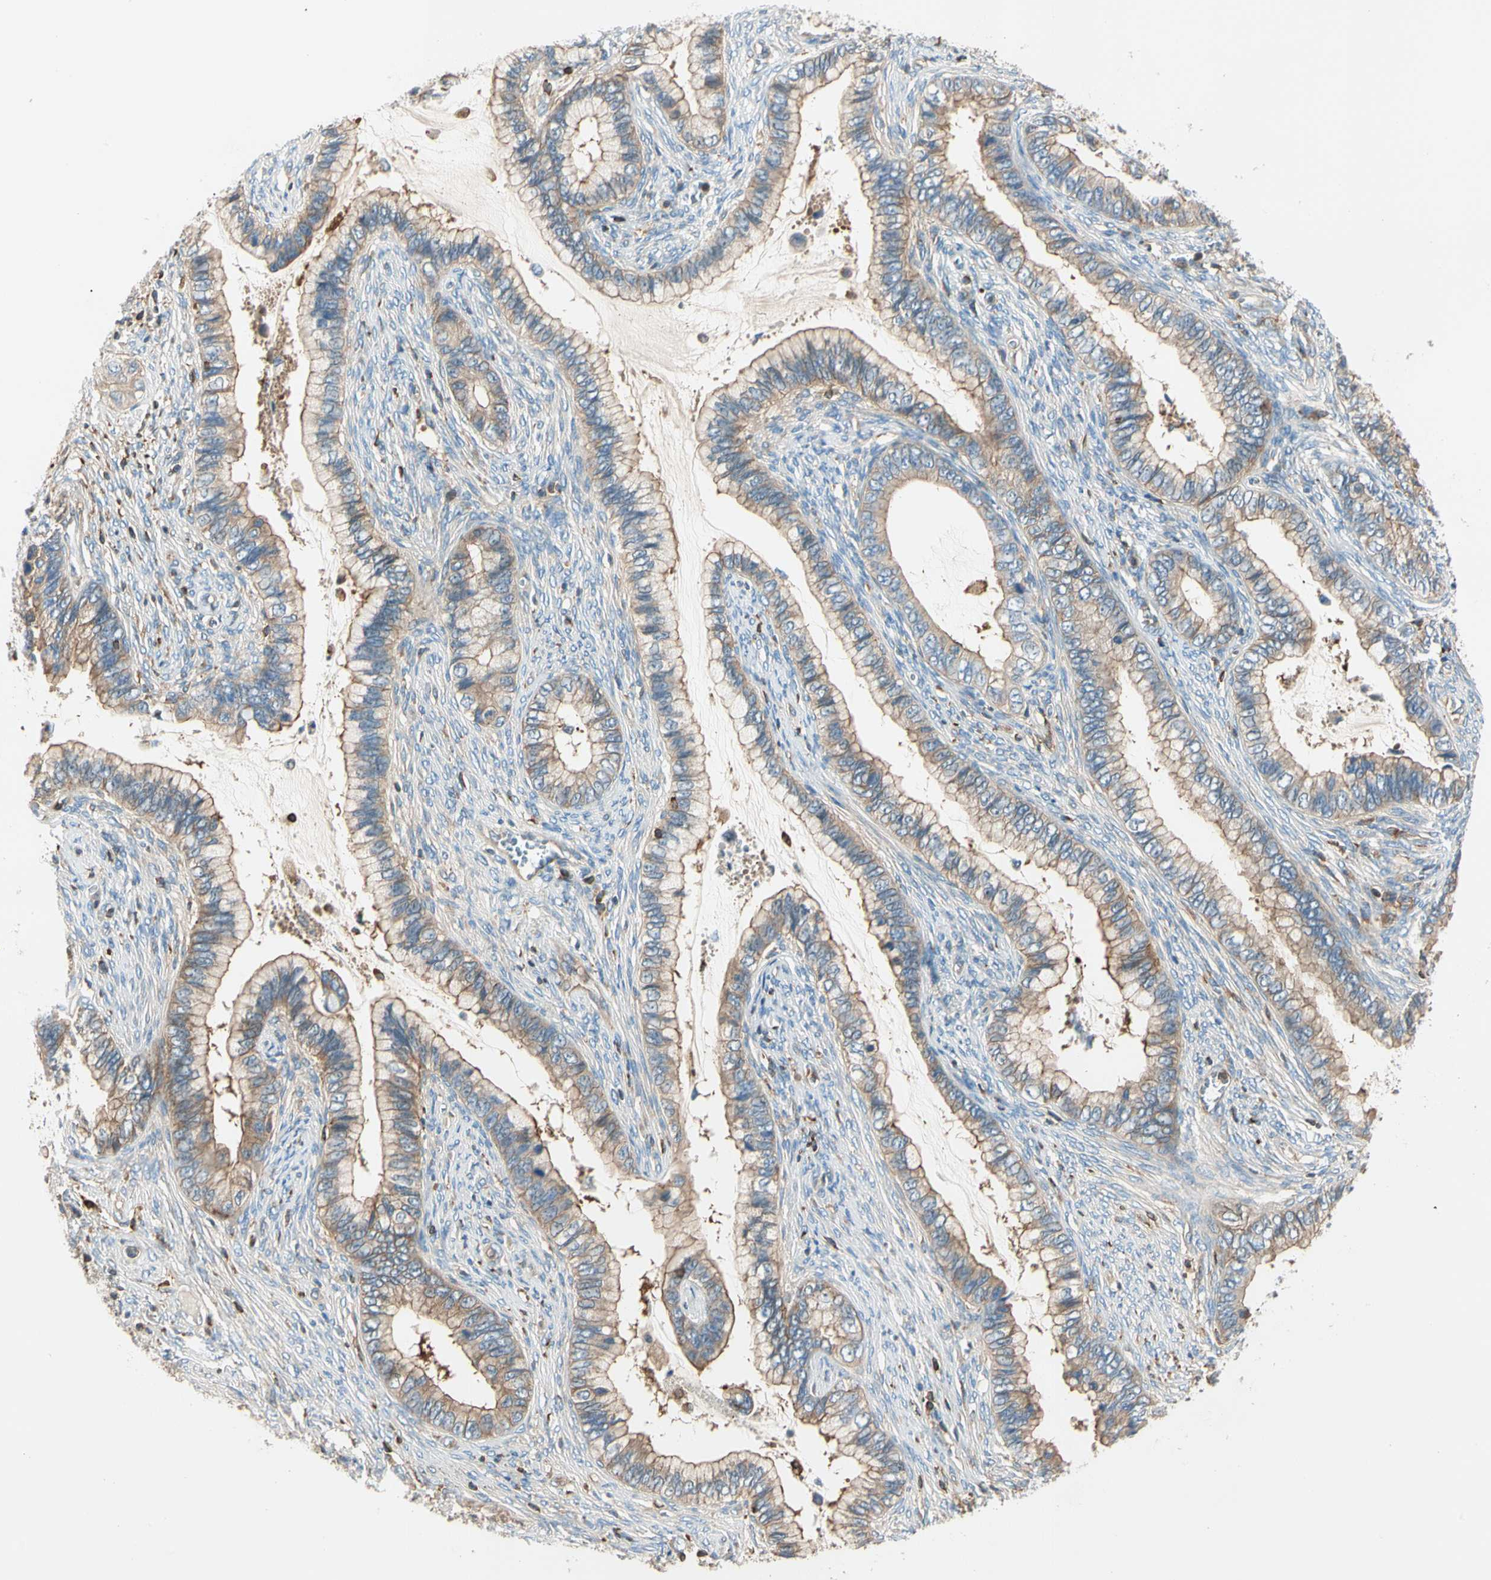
{"staining": {"intensity": "weak", "quantity": ">75%", "location": "cytoplasmic/membranous"}, "tissue": "cervical cancer", "cell_type": "Tumor cells", "image_type": "cancer", "snomed": [{"axis": "morphology", "description": "Adenocarcinoma, NOS"}, {"axis": "topography", "description": "Cervix"}], "caption": "High-power microscopy captured an immunohistochemistry (IHC) photomicrograph of adenocarcinoma (cervical), revealing weak cytoplasmic/membranous staining in approximately >75% of tumor cells.", "gene": "CAPZA2", "patient": {"sex": "female", "age": 44}}